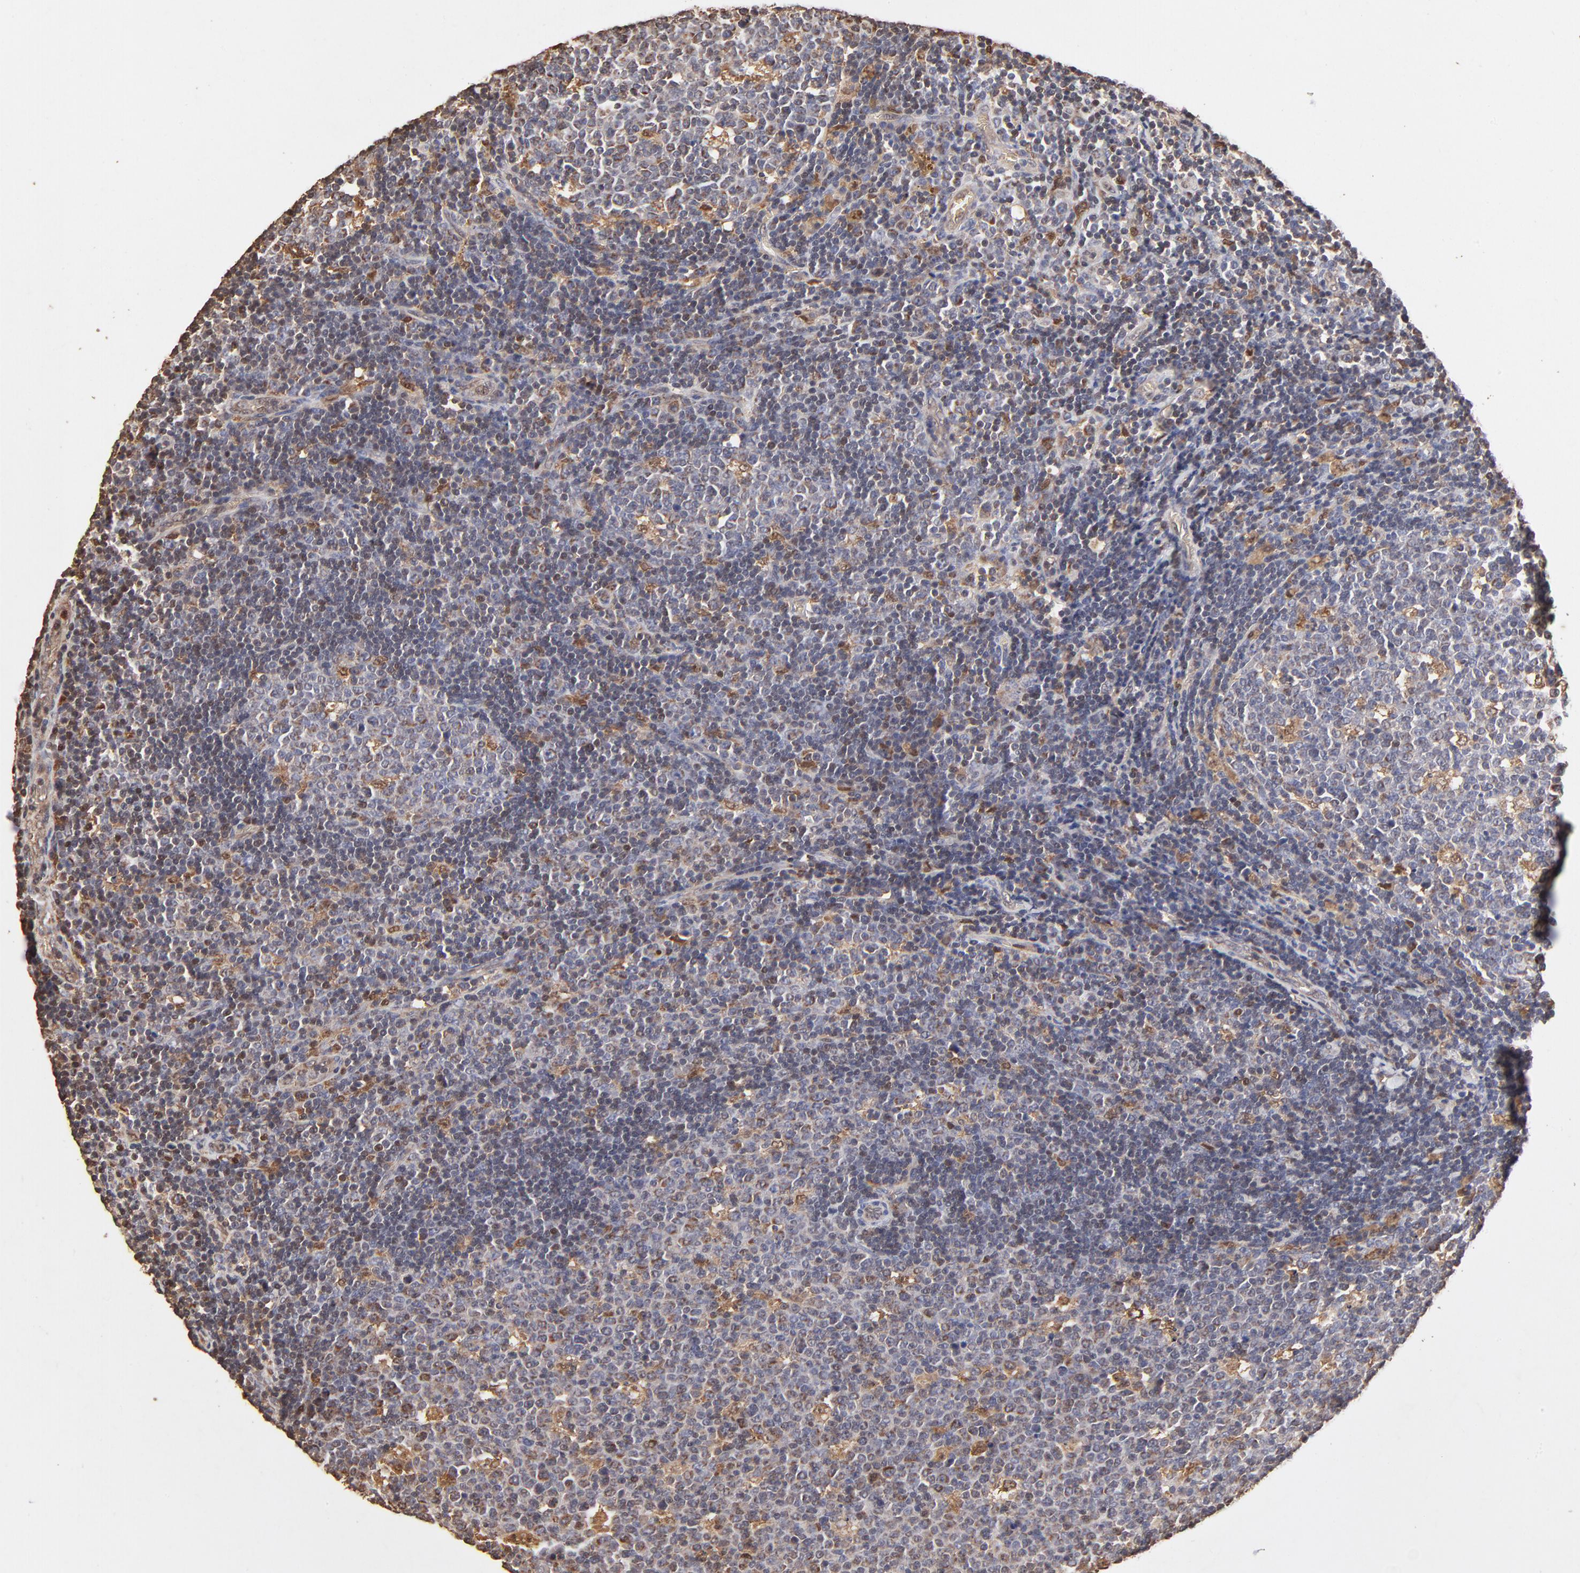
{"staining": {"intensity": "moderate", "quantity": "<25%", "location": "cytoplasmic/membranous,nuclear"}, "tissue": "lymph node", "cell_type": "Germinal center cells", "image_type": "normal", "snomed": [{"axis": "morphology", "description": "Normal tissue, NOS"}, {"axis": "topography", "description": "Lymph node"}, {"axis": "topography", "description": "Salivary gland"}], "caption": "A histopathology image of lymph node stained for a protein displays moderate cytoplasmic/membranous,nuclear brown staining in germinal center cells.", "gene": "CASP1", "patient": {"sex": "male", "age": 8}}